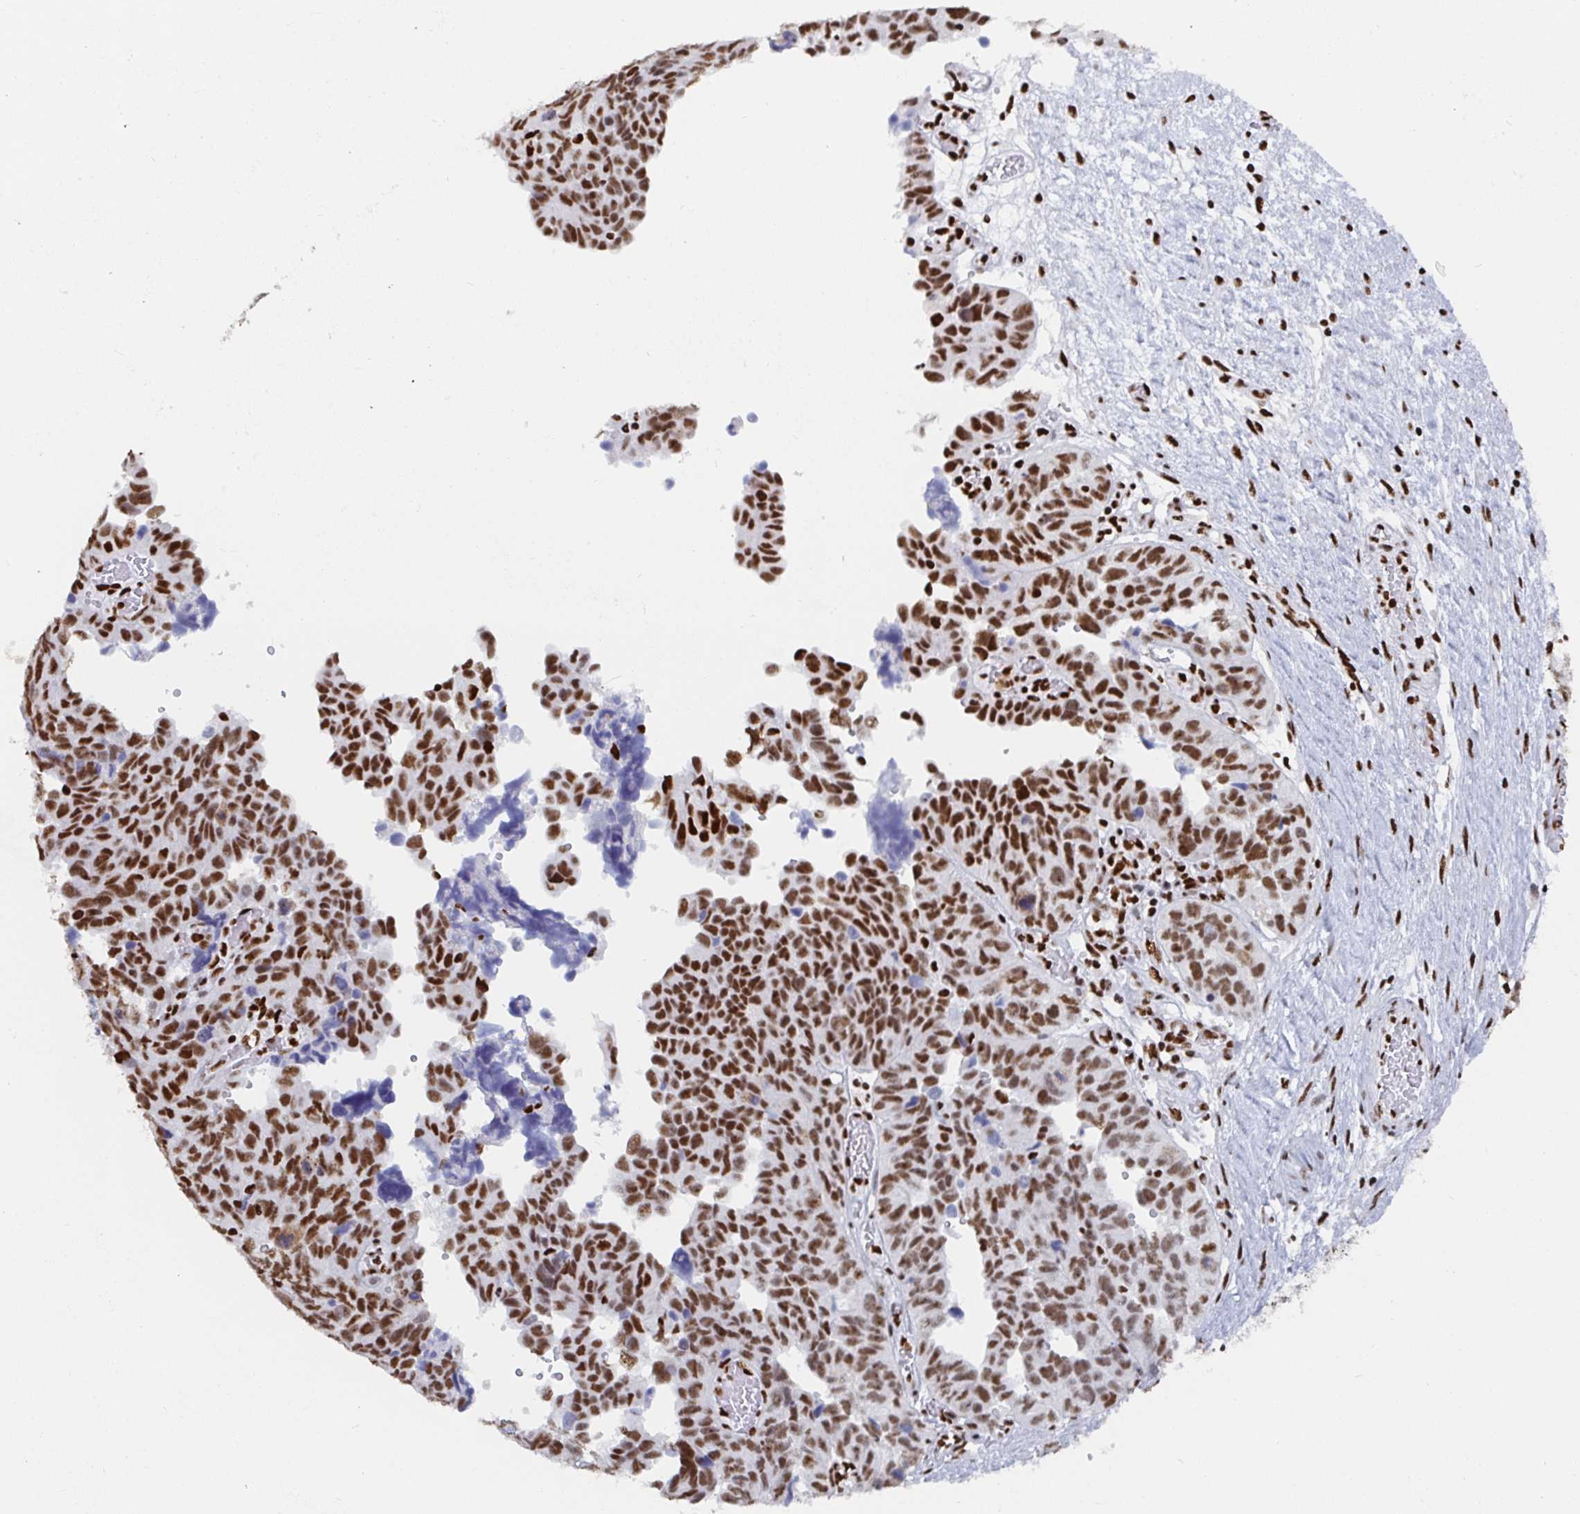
{"staining": {"intensity": "moderate", "quantity": ">75%", "location": "nuclear"}, "tissue": "ovarian cancer", "cell_type": "Tumor cells", "image_type": "cancer", "snomed": [{"axis": "morphology", "description": "Cystadenocarcinoma, serous, NOS"}, {"axis": "topography", "description": "Ovary"}], "caption": "Immunohistochemistry histopathology image of neoplastic tissue: ovarian cancer (serous cystadenocarcinoma) stained using immunohistochemistry demonstrates medium levels of moderate protein expression localized specifically in the nuclear of tumor cells, appearing as a nuclear brown color.", "gene": "EWSR1", "patient": {"sex": "female", "age": 64}}